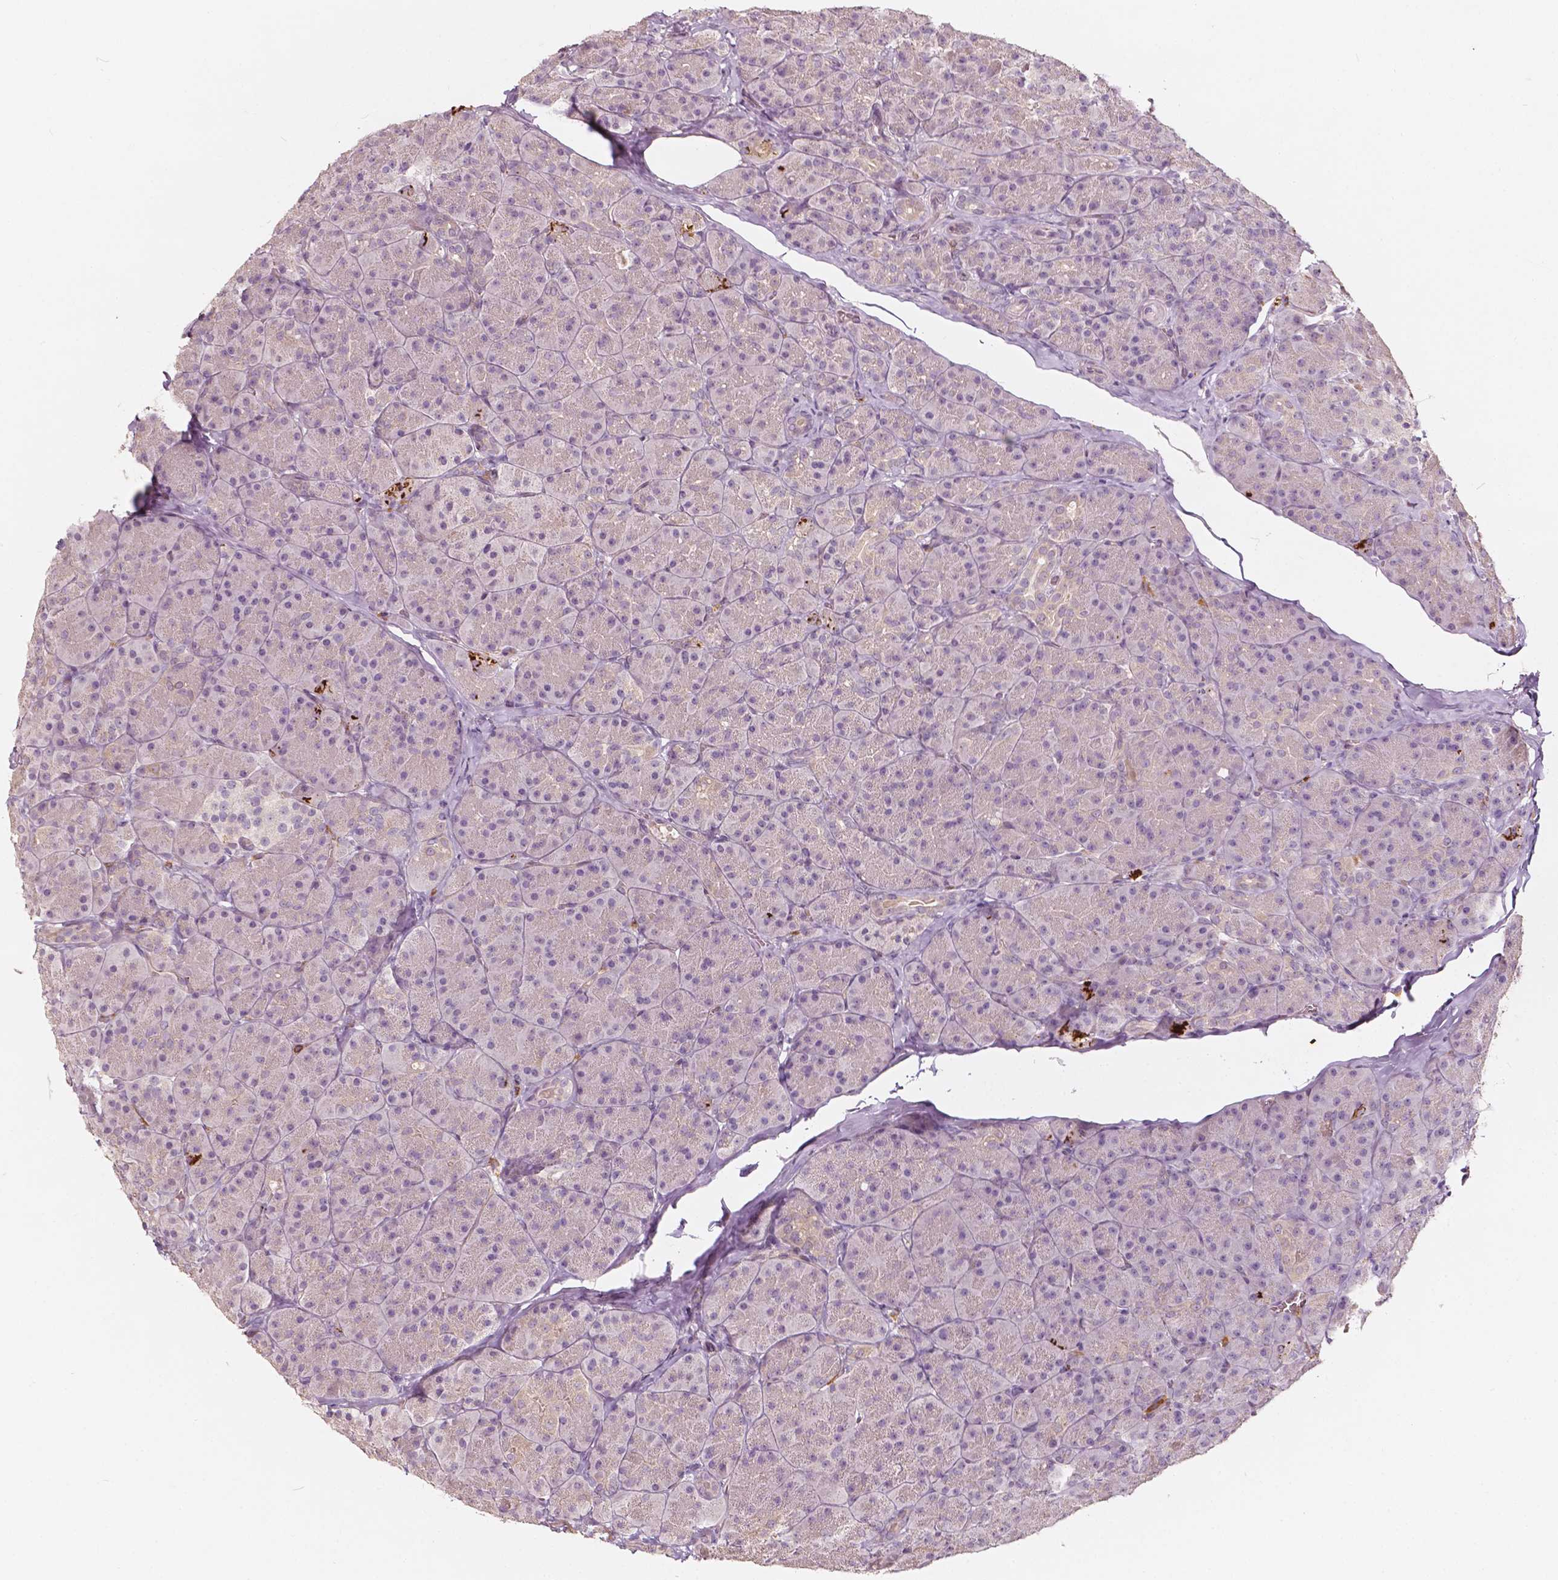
{"staining": {"intensity": "moderate", "quantity": "<25%", "location": "cytoplasmic/membranous"}, "tissue": "pancreas", "cell_type": "Exocrine glandular cells", "image_type": "normal", "snomed": [{"axis": "morphology", "description": "Normal tissue, NOS"}, {"axis": "topography", "description": "Pancreas"}], "caption": "High-power microscopy captured an IHC photomicrograph of benign pancreas, revealing moderate cytoplasmic/membranous positivity in approximately <25% of exocrine glandular cells. (DAB (3,3'-diaminobenzidine) IHC, brown staining for protein, blue staining for nuclei).", "gene": "NPC1L1", "patient": {"sex": "male", "age": 57}}